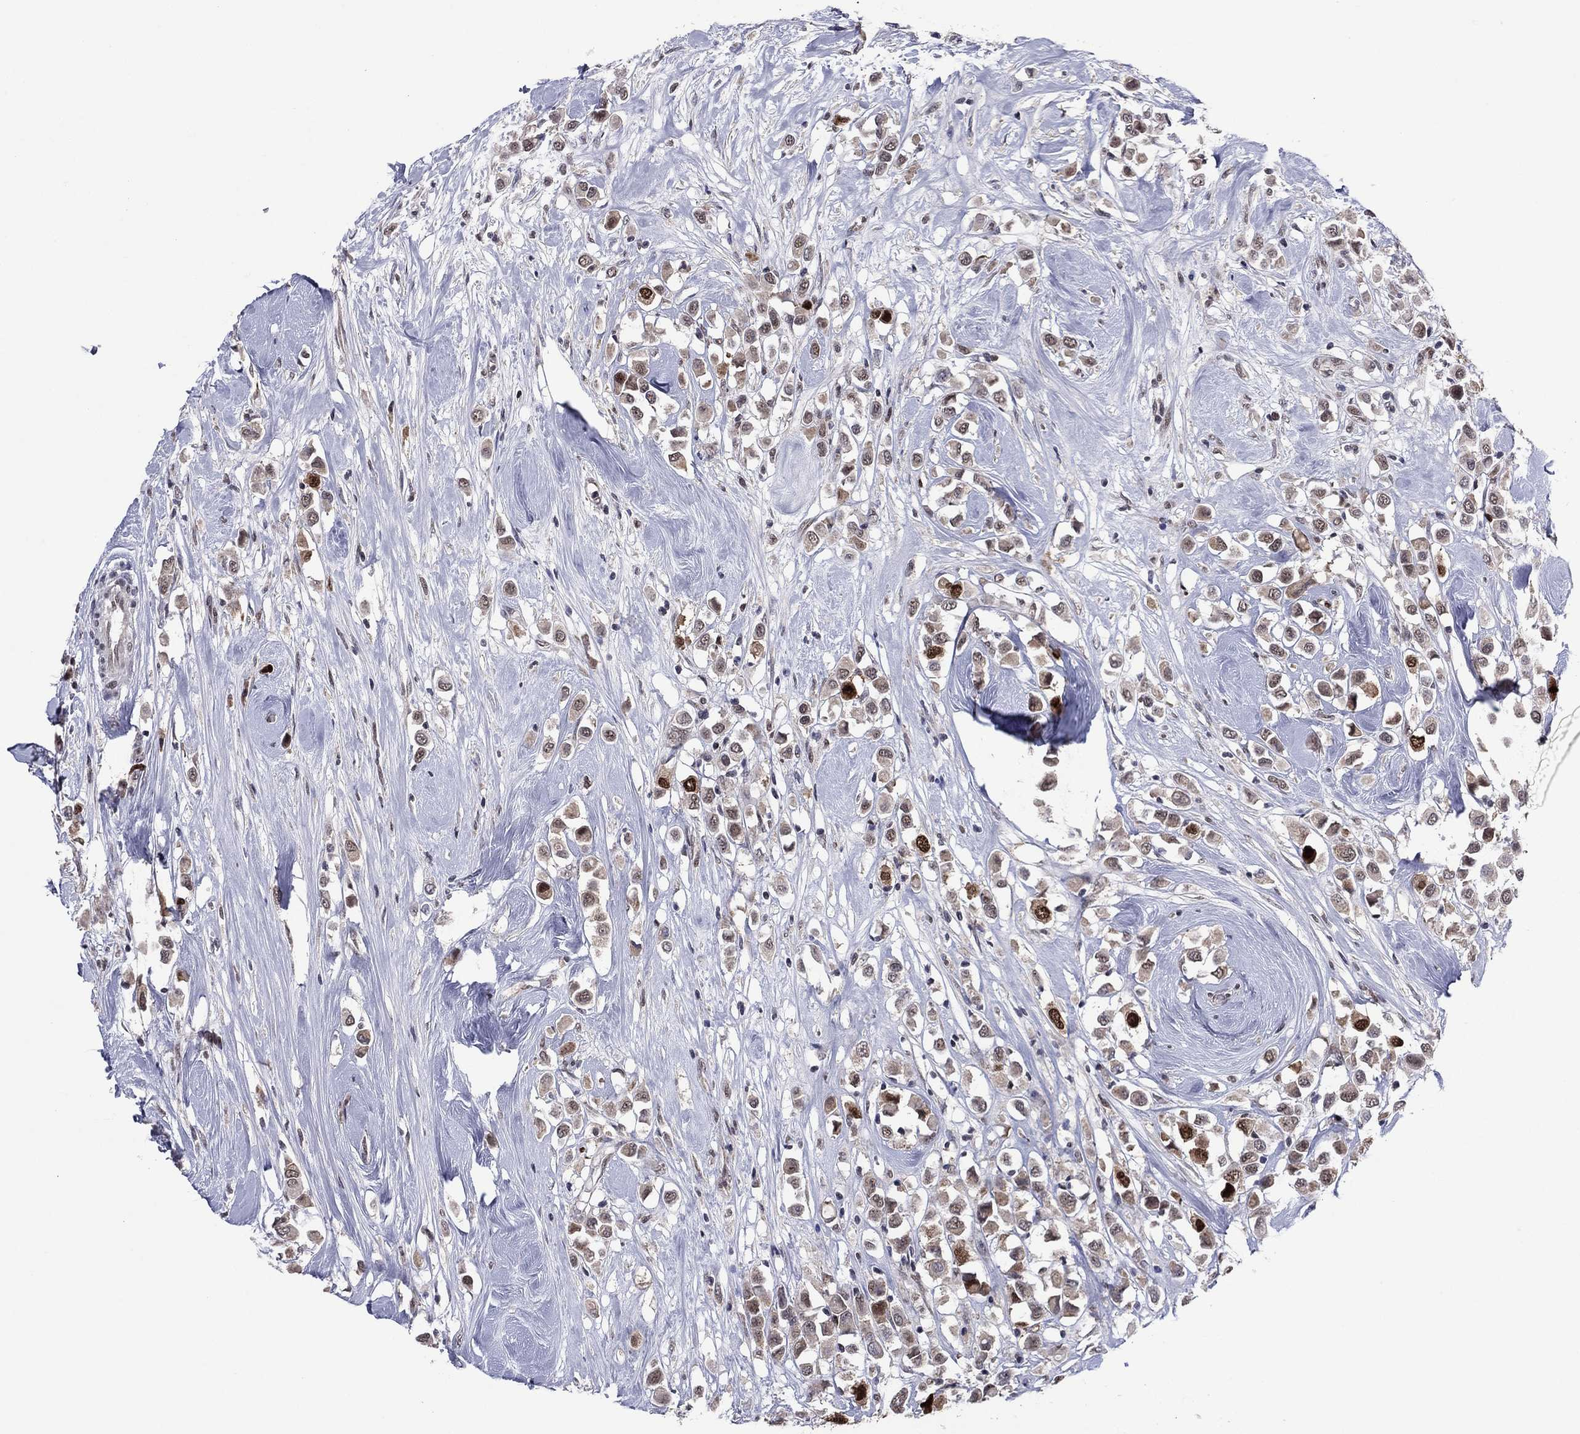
{"staining": {"intensity": "strong", "quantity": "<25%", "location": "nuclear"}, "tissue": "breast cancer", "cell_type": "Tumor cells", "image_type": "cancer", "snomed": [{"axis": "morphology", "description": "Duct carcinoma"}, {"axis": "topography", "description": "Breast"}], "caption": "An IHC micrograph of tumor tissue is shown. Protein staining in brown shows strong nuclear positivity in breast cancer (infiltrating ductal carcinoma) within tumor cells.", "gene": "CDCA5", "patient": {"sex": "female", "age": 61}}